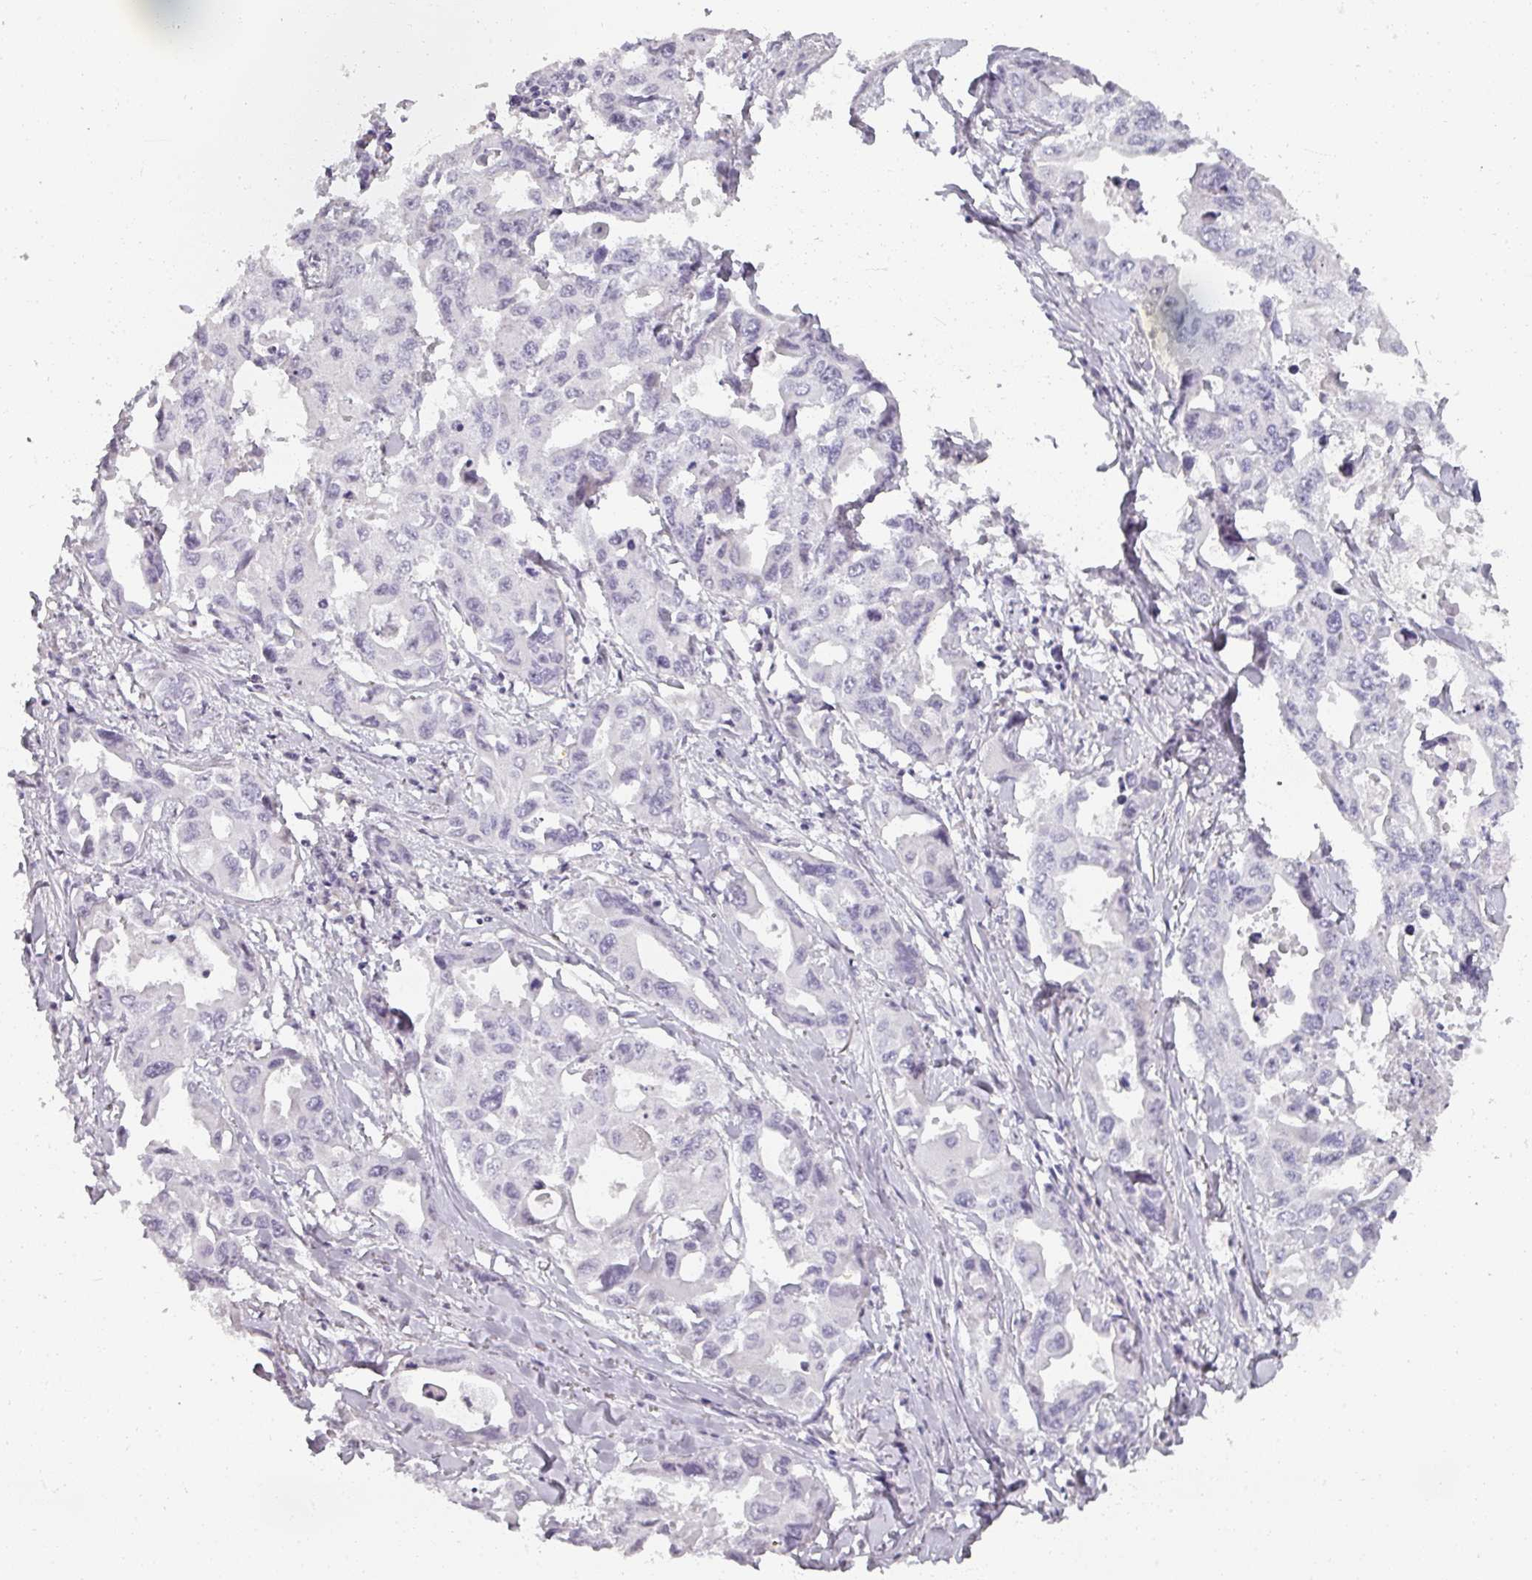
{"staining": {"intensity": "negative", "quantity": "none", "location": "none"}, "tissue": "lung cancer", "cell_type": "Tumor cells", "image_type": "cancer", "snomed": [{"axis": "morphology", "description": "Adenocarcinoma, NOS"}, {"axis": "topography", "description": "Lung"}], "caption": "Tumor cells show no significant positivity in lung cancer (adenocarcinoma).", "gene": "REG3G", "patient": {"sex": "male", "age": 64}}